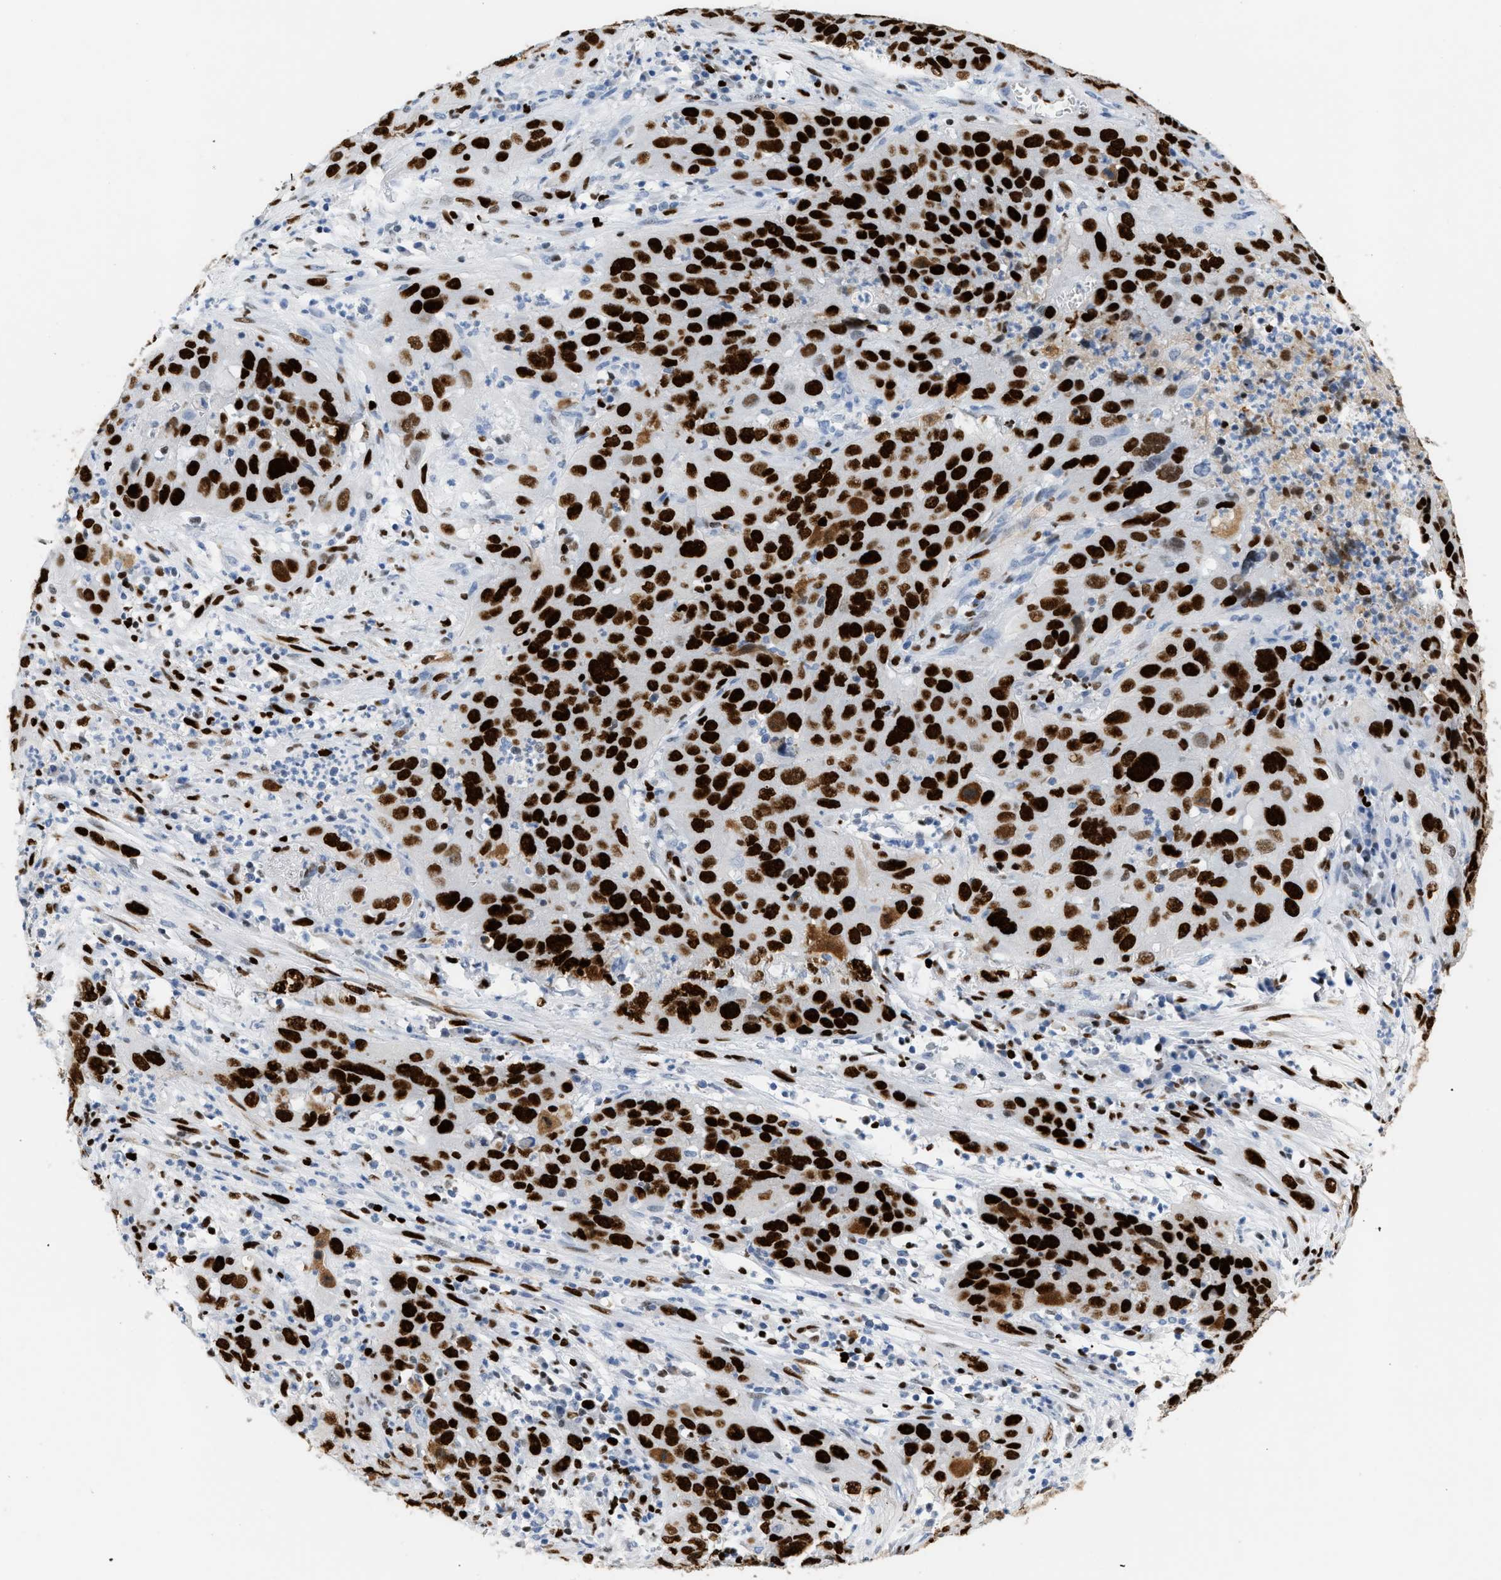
{"staining": {"intensity": "strong", "quantity": ">75%", "location": "cytoplasmic/membranous,nuclear"}, "tissue": "cervical cancer", "cell_type": "Tumor cells", "image_type": "cancer", "snomed": [{"axis": "morphology", "description": "Squamous cell carcinoma, NOS"}, {"axis": "topography", "description": "Cervix"}], "caption": "Cervical squamous cell carcinoma stained with a brown dye displays strong cytoplasmic/membranous and nuclear positive expression in approximately >75% of tumor cells.", "gene": "MCM7", "patient": {"sex": "female", "age": 32}}